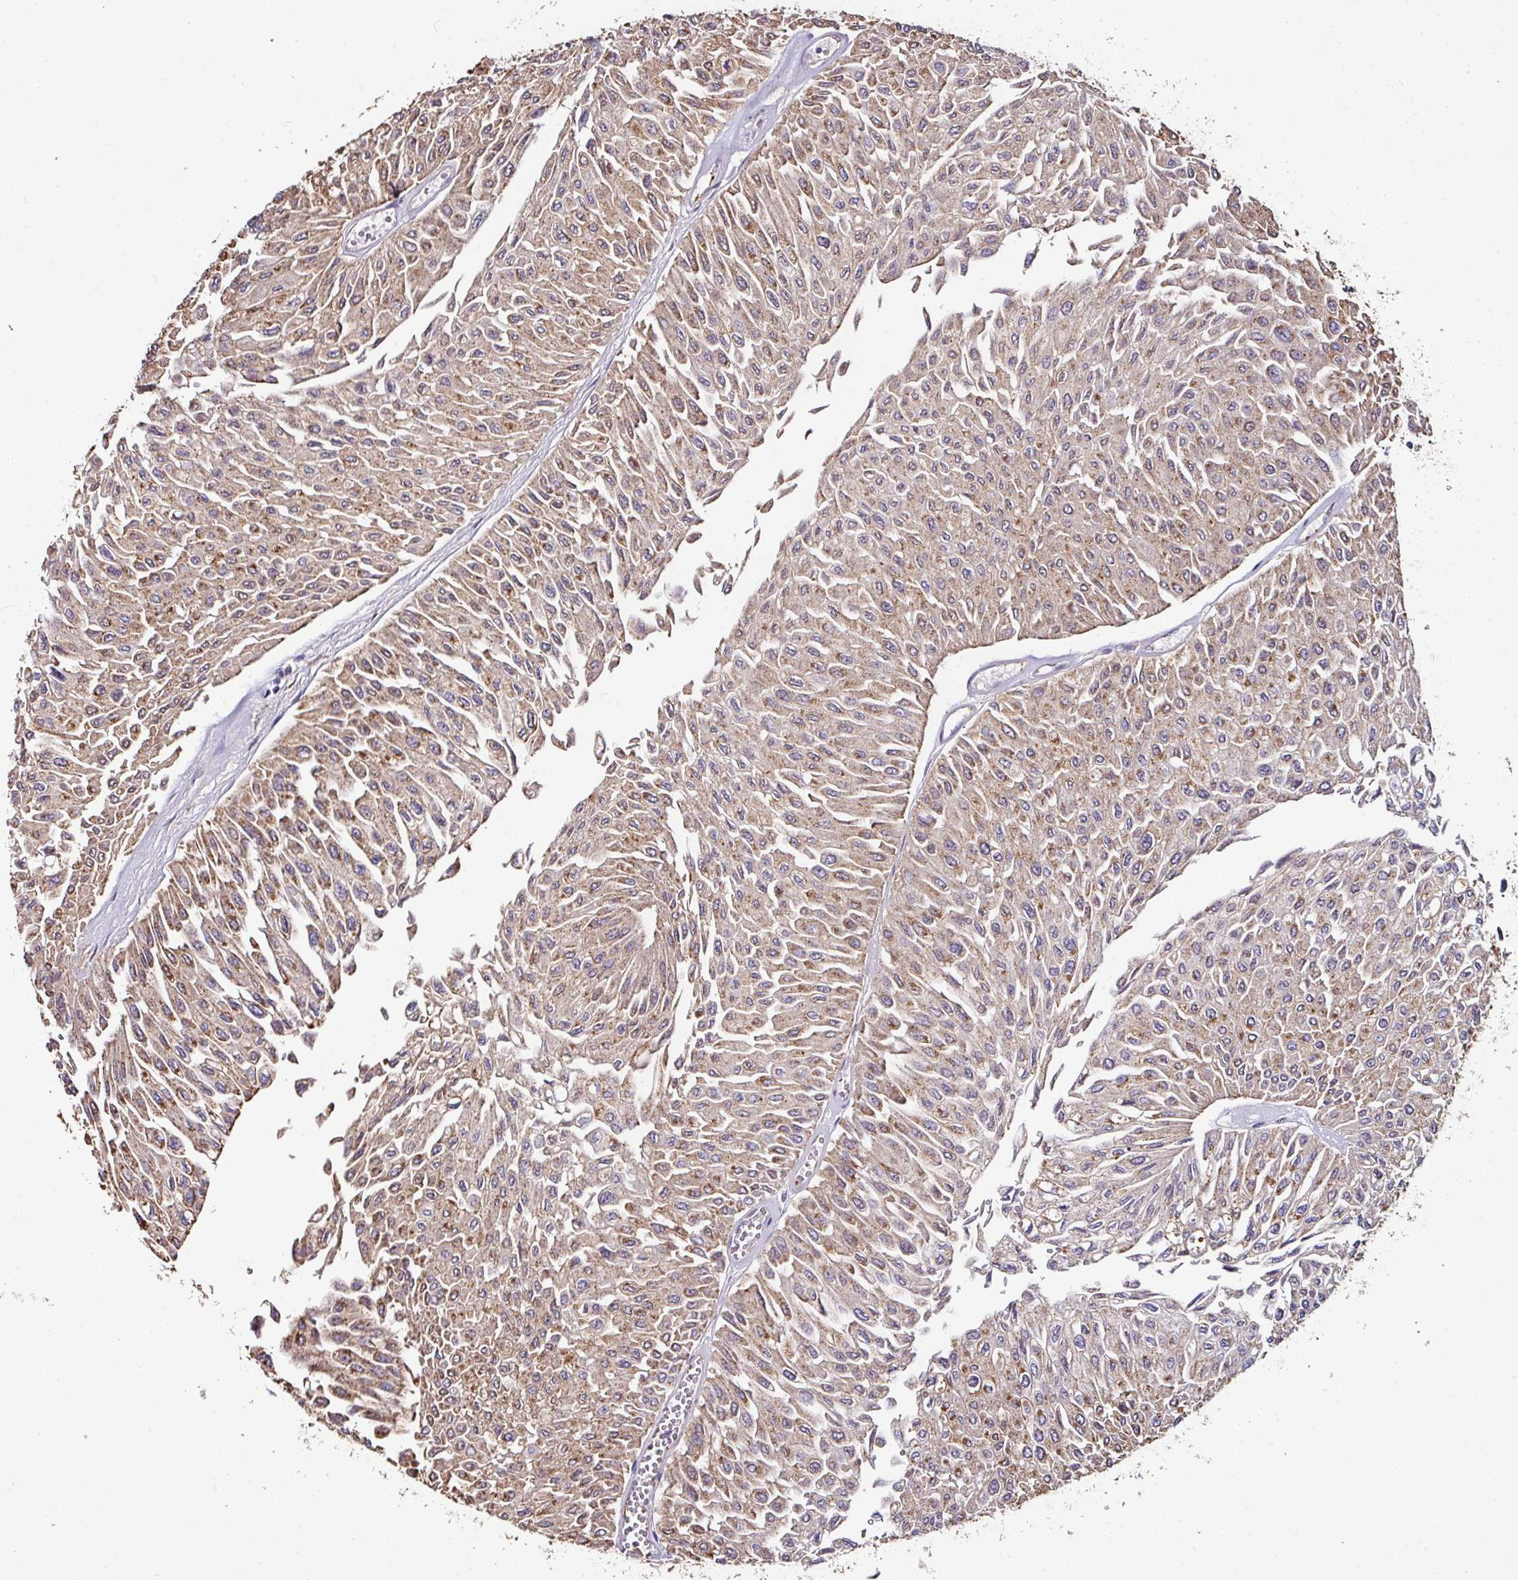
{"staining": {"intensity": "moderate", "quantity": "25%-75%", "location": "cytoplasmic/membranous"}, "tissue": "urothelial cancer", "cell_type": "Tumor cells", "image_type": "cancer", "snomed": [{"axis": "morphology", "description": "Urothelial carcinoma, Low grade"}, {"axis": "topography", "description": "Urinary bladder"}], "caption": "Urothelial cancer stained for a protein exhibits moderate cytoplasmic/membranous positivity in tumor cells. Nuclei are stained in blue.", "gene": "CPD", "patient": {"sex": "male", "age": 67}}